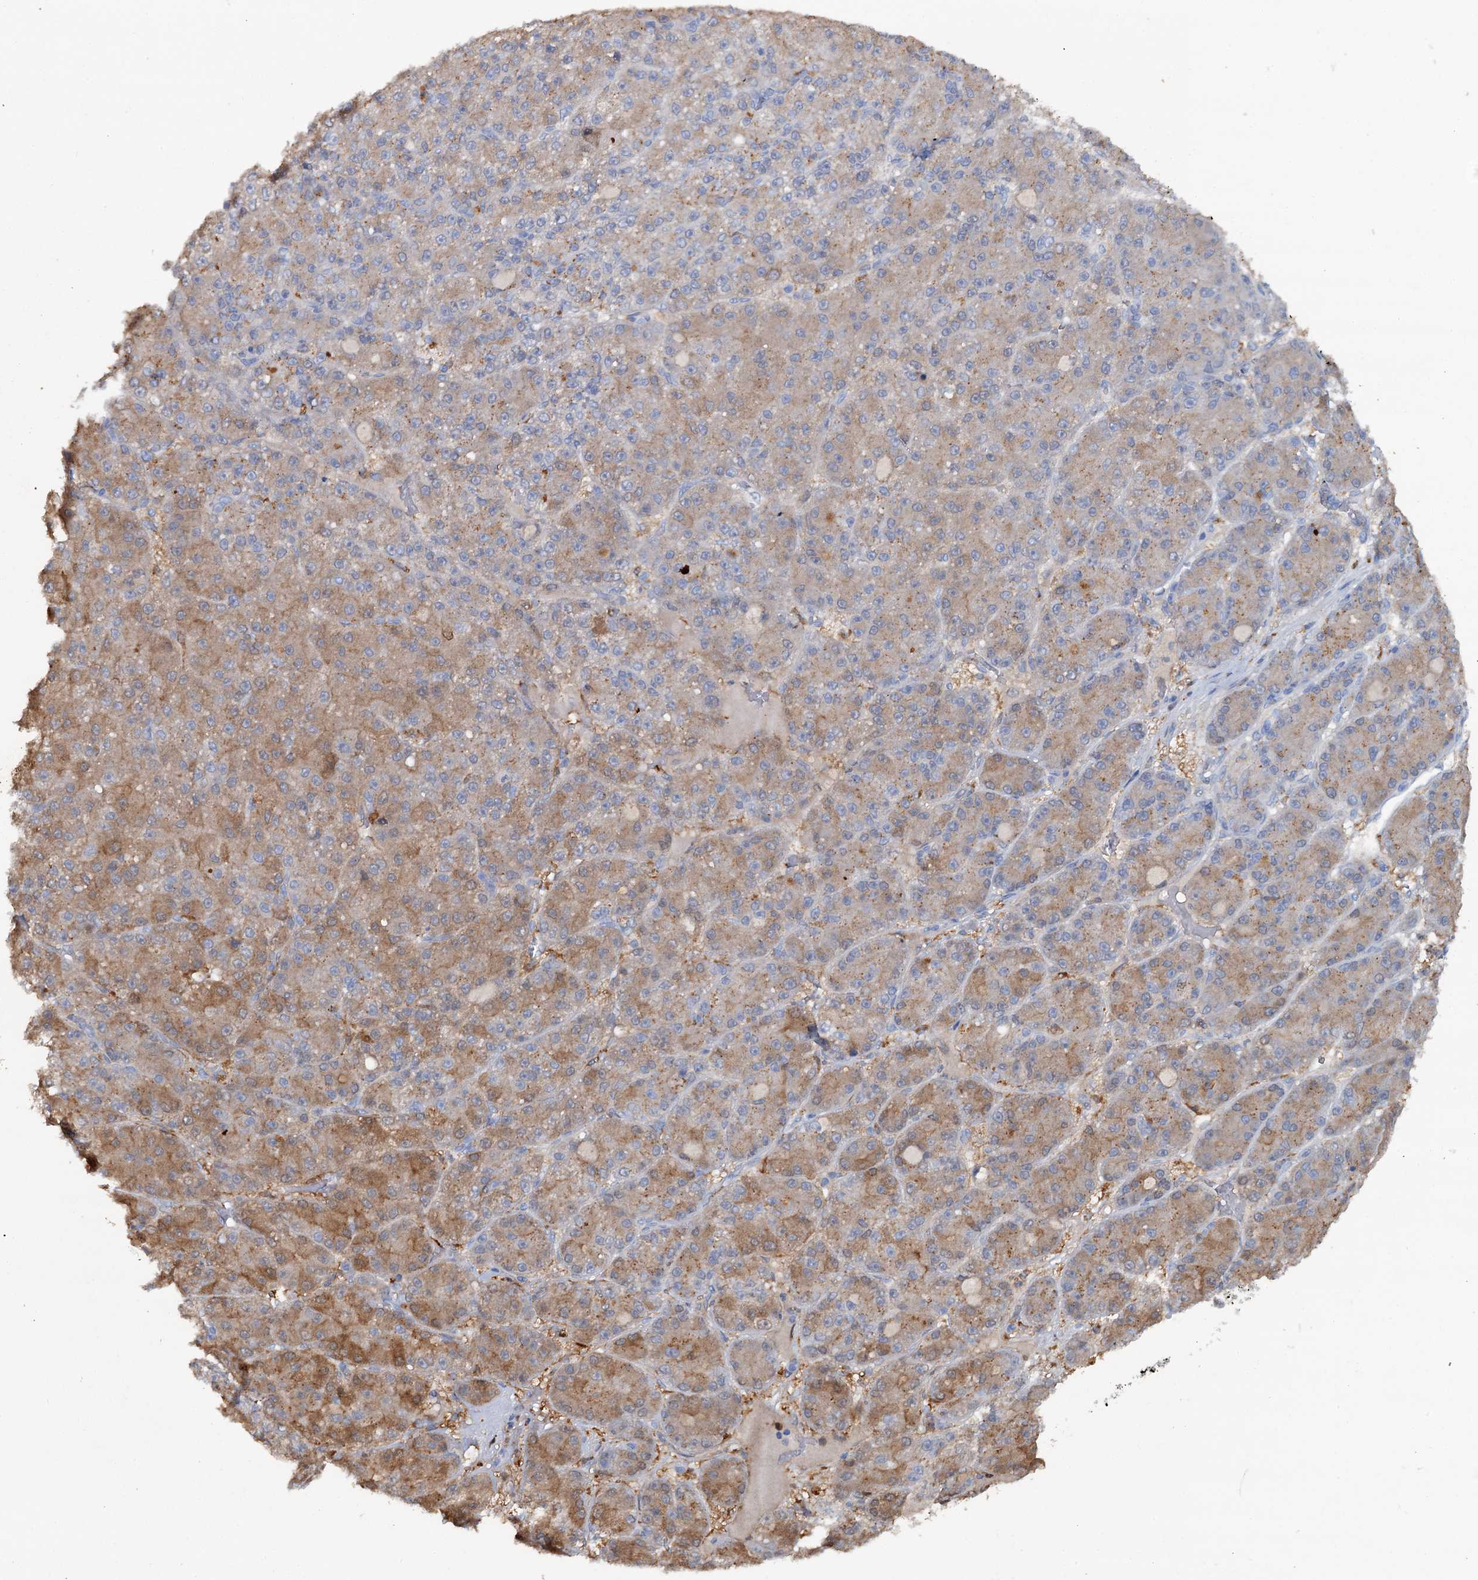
{"staining": {"intensity": "moderate", "quantity": ">75%", "location": "cytoplasmic/membranous"}, "tissue": "liver cancer", "cell_type": "Tumor cells", "image_type": "cancer", "snomed": [{"axis": "morphology", "description": "Carcinoma, Hepatocellular, NOS"}, {"axis": "topography", "description": "Liver"}], "caption": "The immunohistochemical stain highlights moderate cytoplasmic/membranous positivity in tumor cells of liver cancer (hepatocellular carcinoma) tissue.", "gene": "IL17RD", "patient": {"sex": "male", "age": 67}}